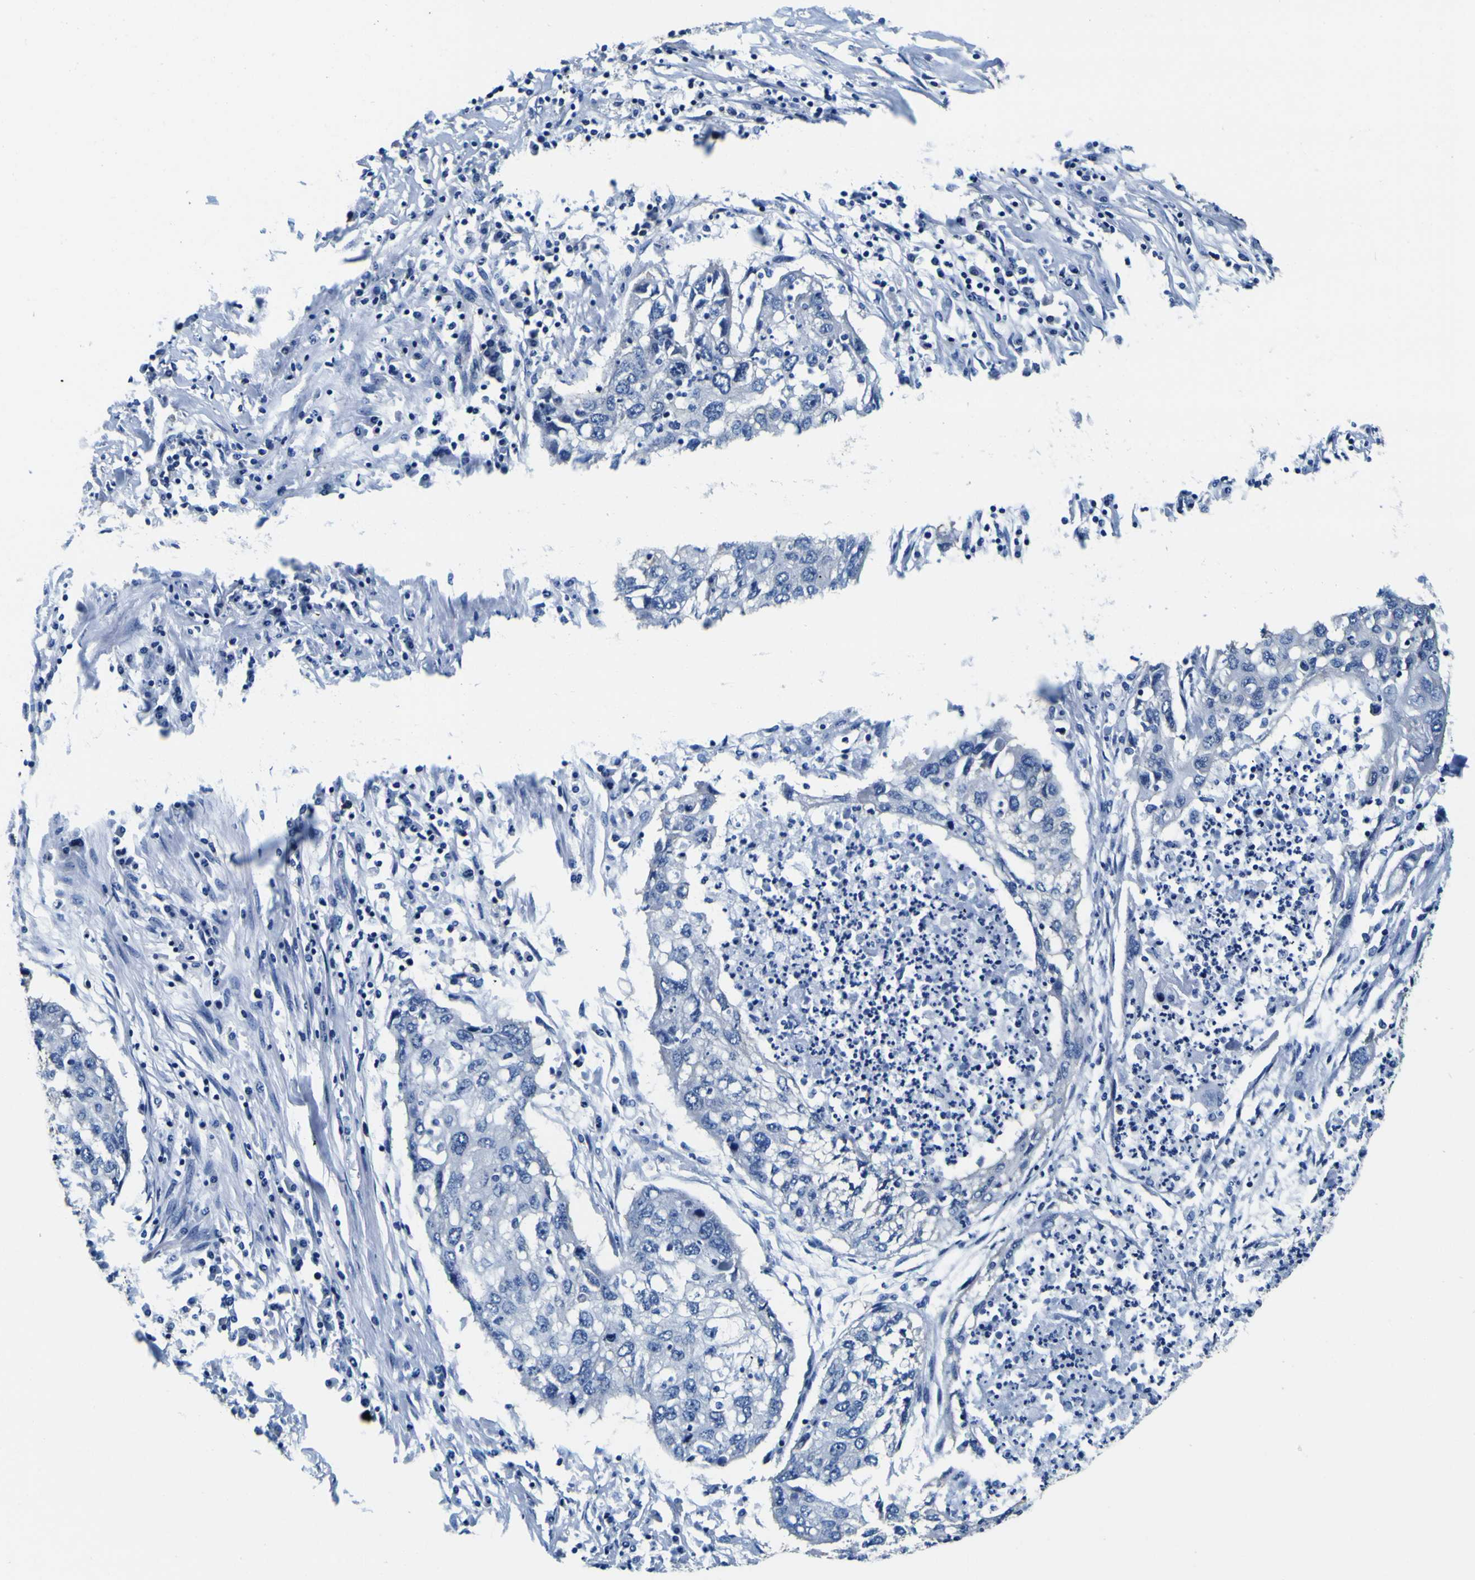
{"staining": {"intensity": "negative", "quantity": "none", "location": "none"}, "tissue": "lung cancer", "cell_type": "Tumor cells", "image_type": "cancer", "snomed": [{"axis": "morphology", "description": "Squamous cell carcinoma, NOS"}, {"axis": "topography", "description": "Lung"}], "caption": "There is no significant expression in tumor cells of lung squamous cell carcinoma. (Stains: DAB IHC with hematoxylin counter stain, Microscopy: brightfield microscopy at high magnification).", "gene": "TUBA1B", "patient": {"sex": "female", "age": 63}}